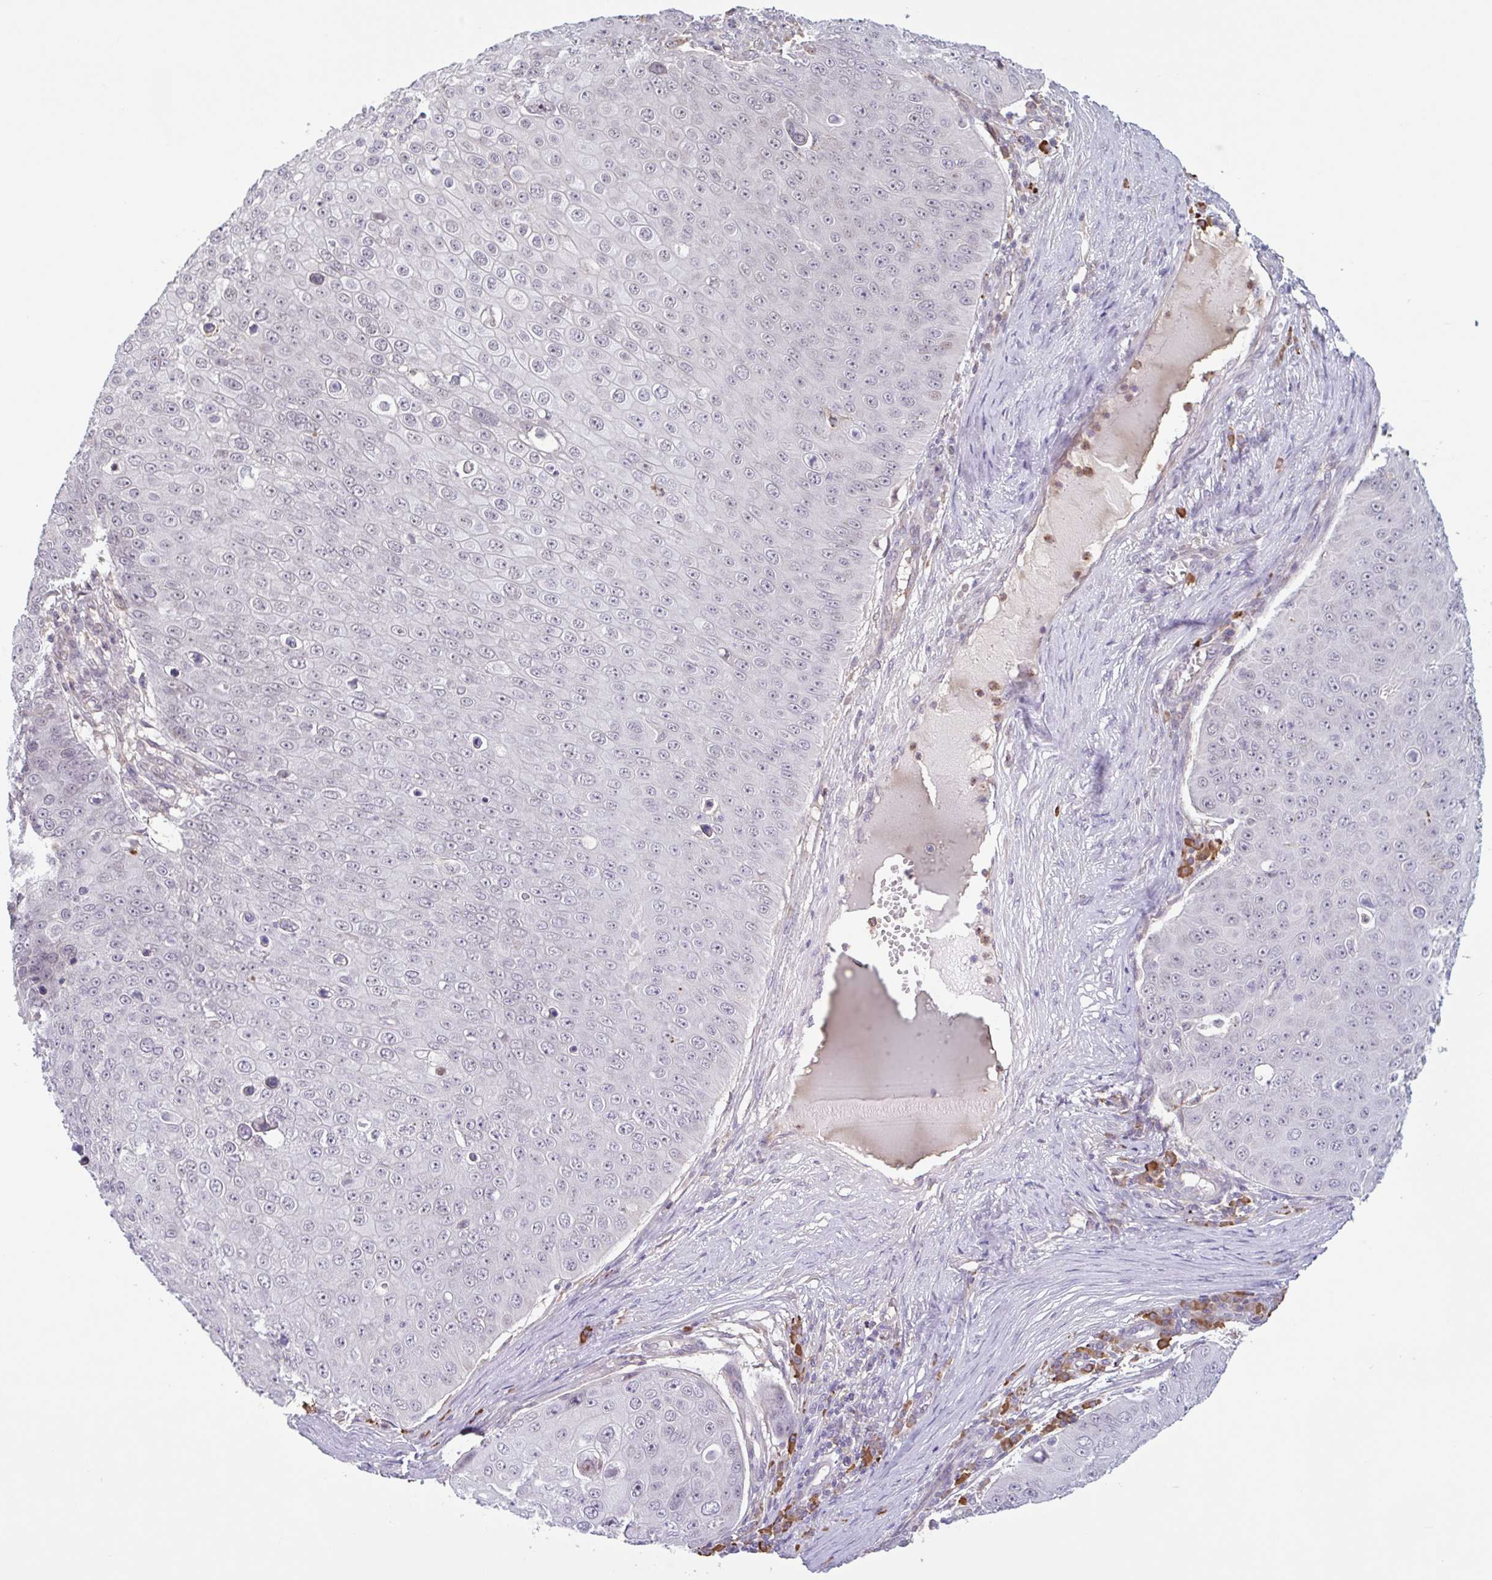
{"staining": {"intensity": "weak", "quantity": "25%-75%", "location": "nuclear"}, "tissue": "skin cancer", "cell_type": "Tumor cells", "image_type": "cancer", "snomed": [{"axis": "morphology", "description": "Squamous cell carcinoma, NOS"}, {"axis": "topography", "description": "Skin"}], "caption": "DAB immunohistochemical staining of human skin squamous cell carcinoma reveals weak nuclear protein staining in about 25%-75% of tumor cells.", "gene": "TAF1D", "patient": {"sex": "male", "age": 71}}